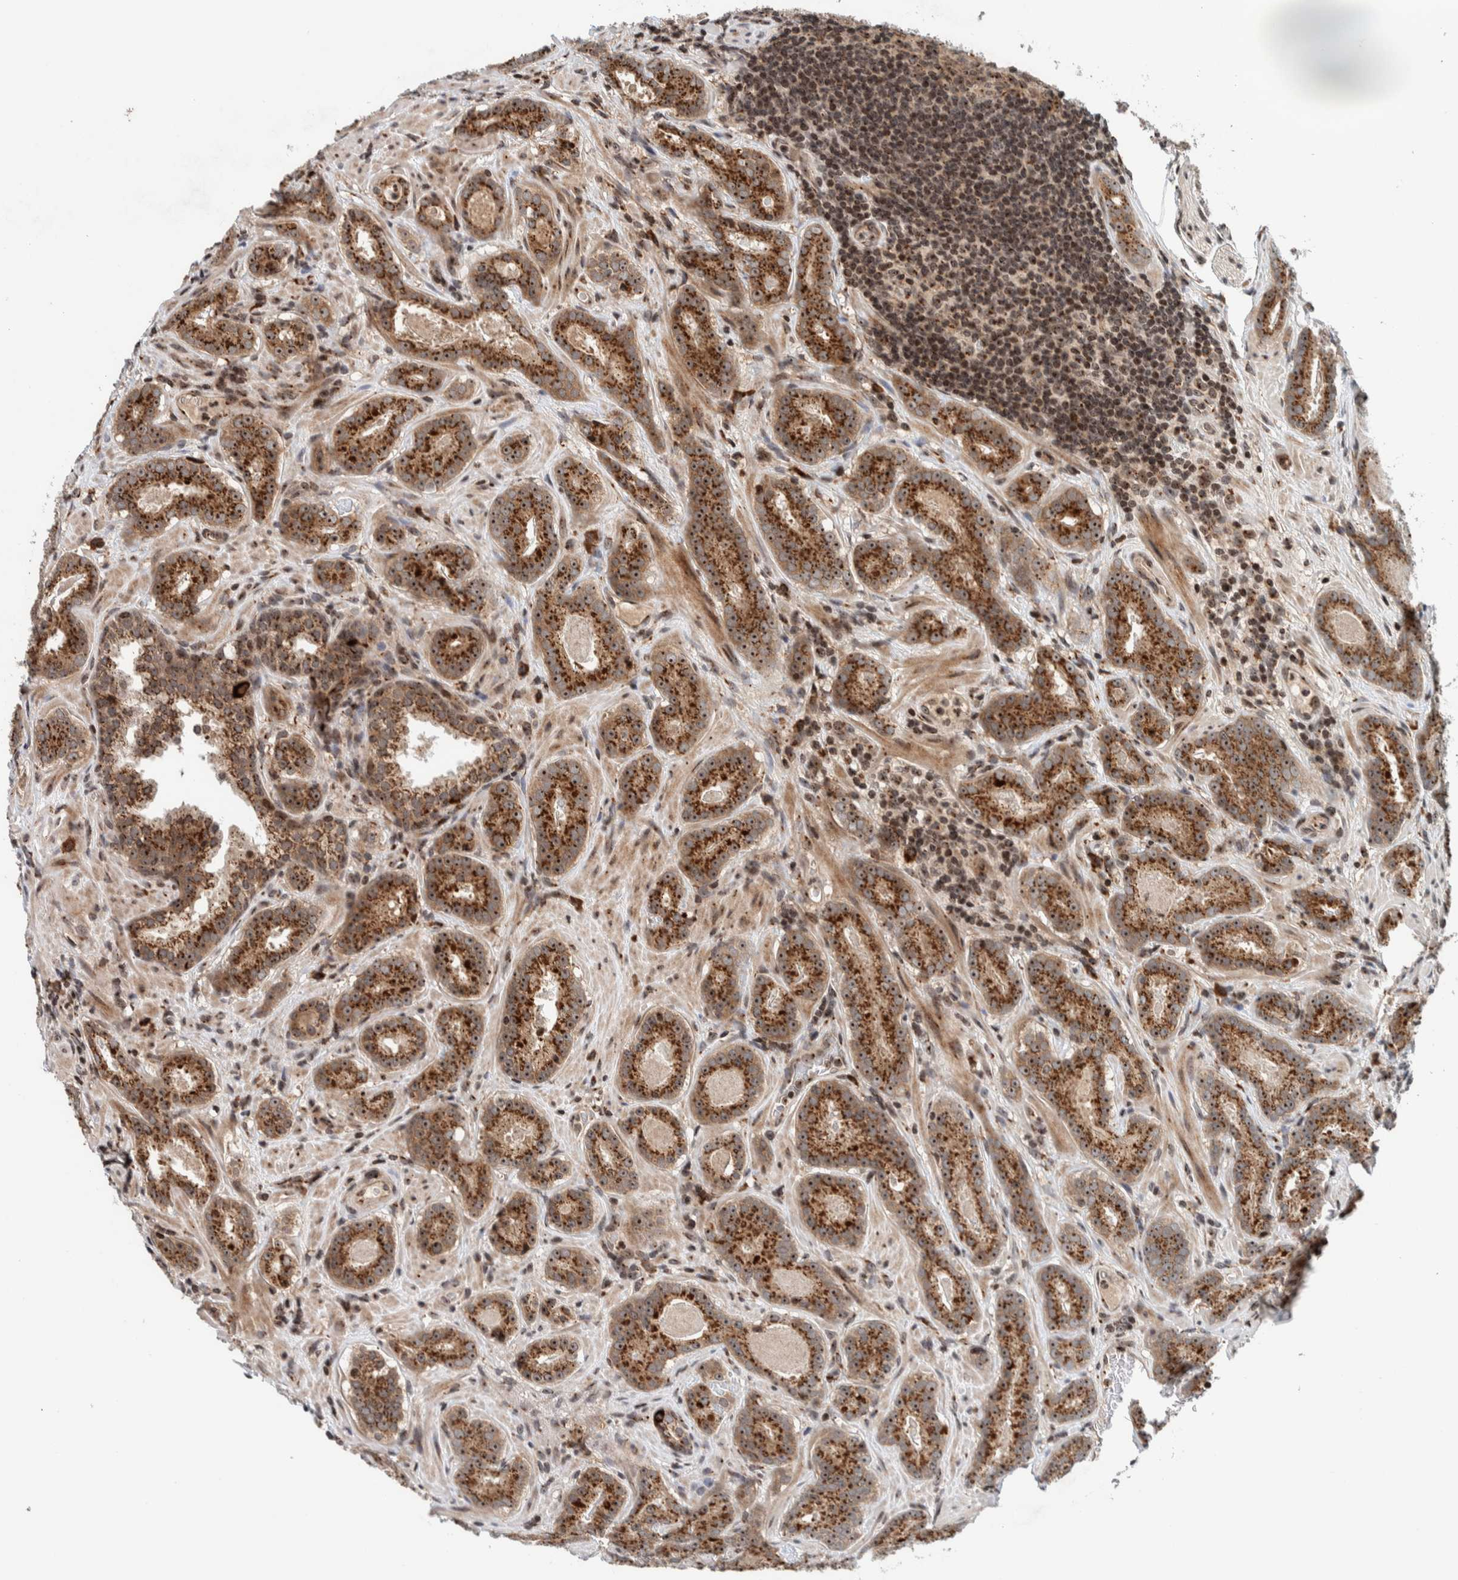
{"staining": {"intensity": "strong", "quantity": ">75%", "location": "cytoplasmic/membranous,nuclear"}, "tissue": "prostate cancer", "cell_type": "Tumor cells", "image_type": "cancer", "snomed": [{"axis": "morphology", "description": "Adenocarcinoma, Low grade"}, {"axis": "topography", "description": "Prostate"}], "caption": "This is a histology image of immunohistochemistry staining of prostate low-grade adenocarcinoma, which shows strong positivity in the cytoplasmic/membranous and nuclear of tumor cells.", "gene": "CCDC182", "patient": {"sex": "male", "age": 69}}